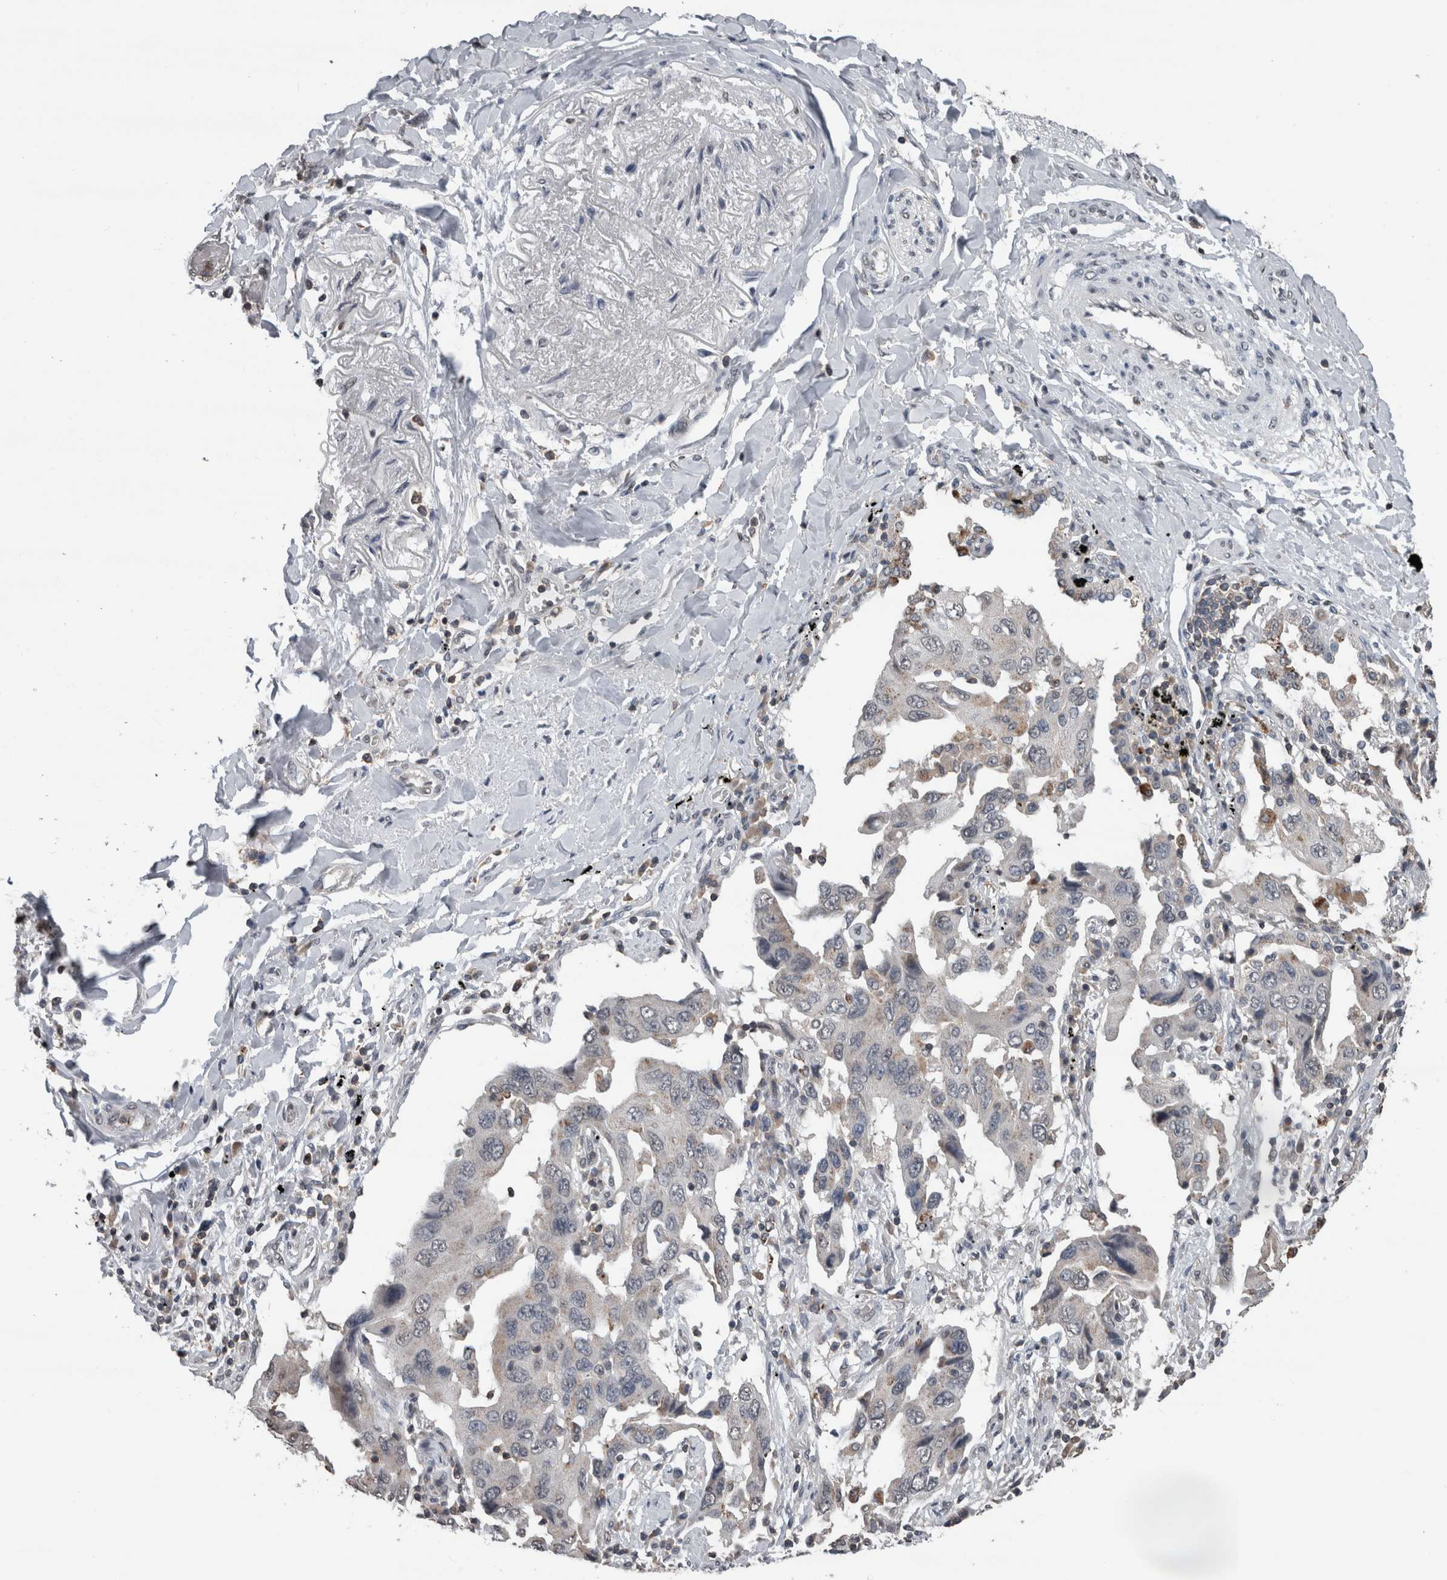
{"staining": {"intensity": "negative", "quantity": "none", "location": "none"}, "tissue": "lung cancer", "cell_type": "Tumor cells", "image_type": "cancer", "snomed": [{"axis": "morphology", "description": "Adenocarcinoma, NOS"}, {"axis": "topography", "description": "Lung"}], "caption": "High power microscopy micrograph of an immunohistochemistry (IHC) photomicrograph of lung adenocarcinoma, revealing no significant staining in tumor cells.", "gene": "MAFF", "patient": {"sex": "female", "age": 65}}